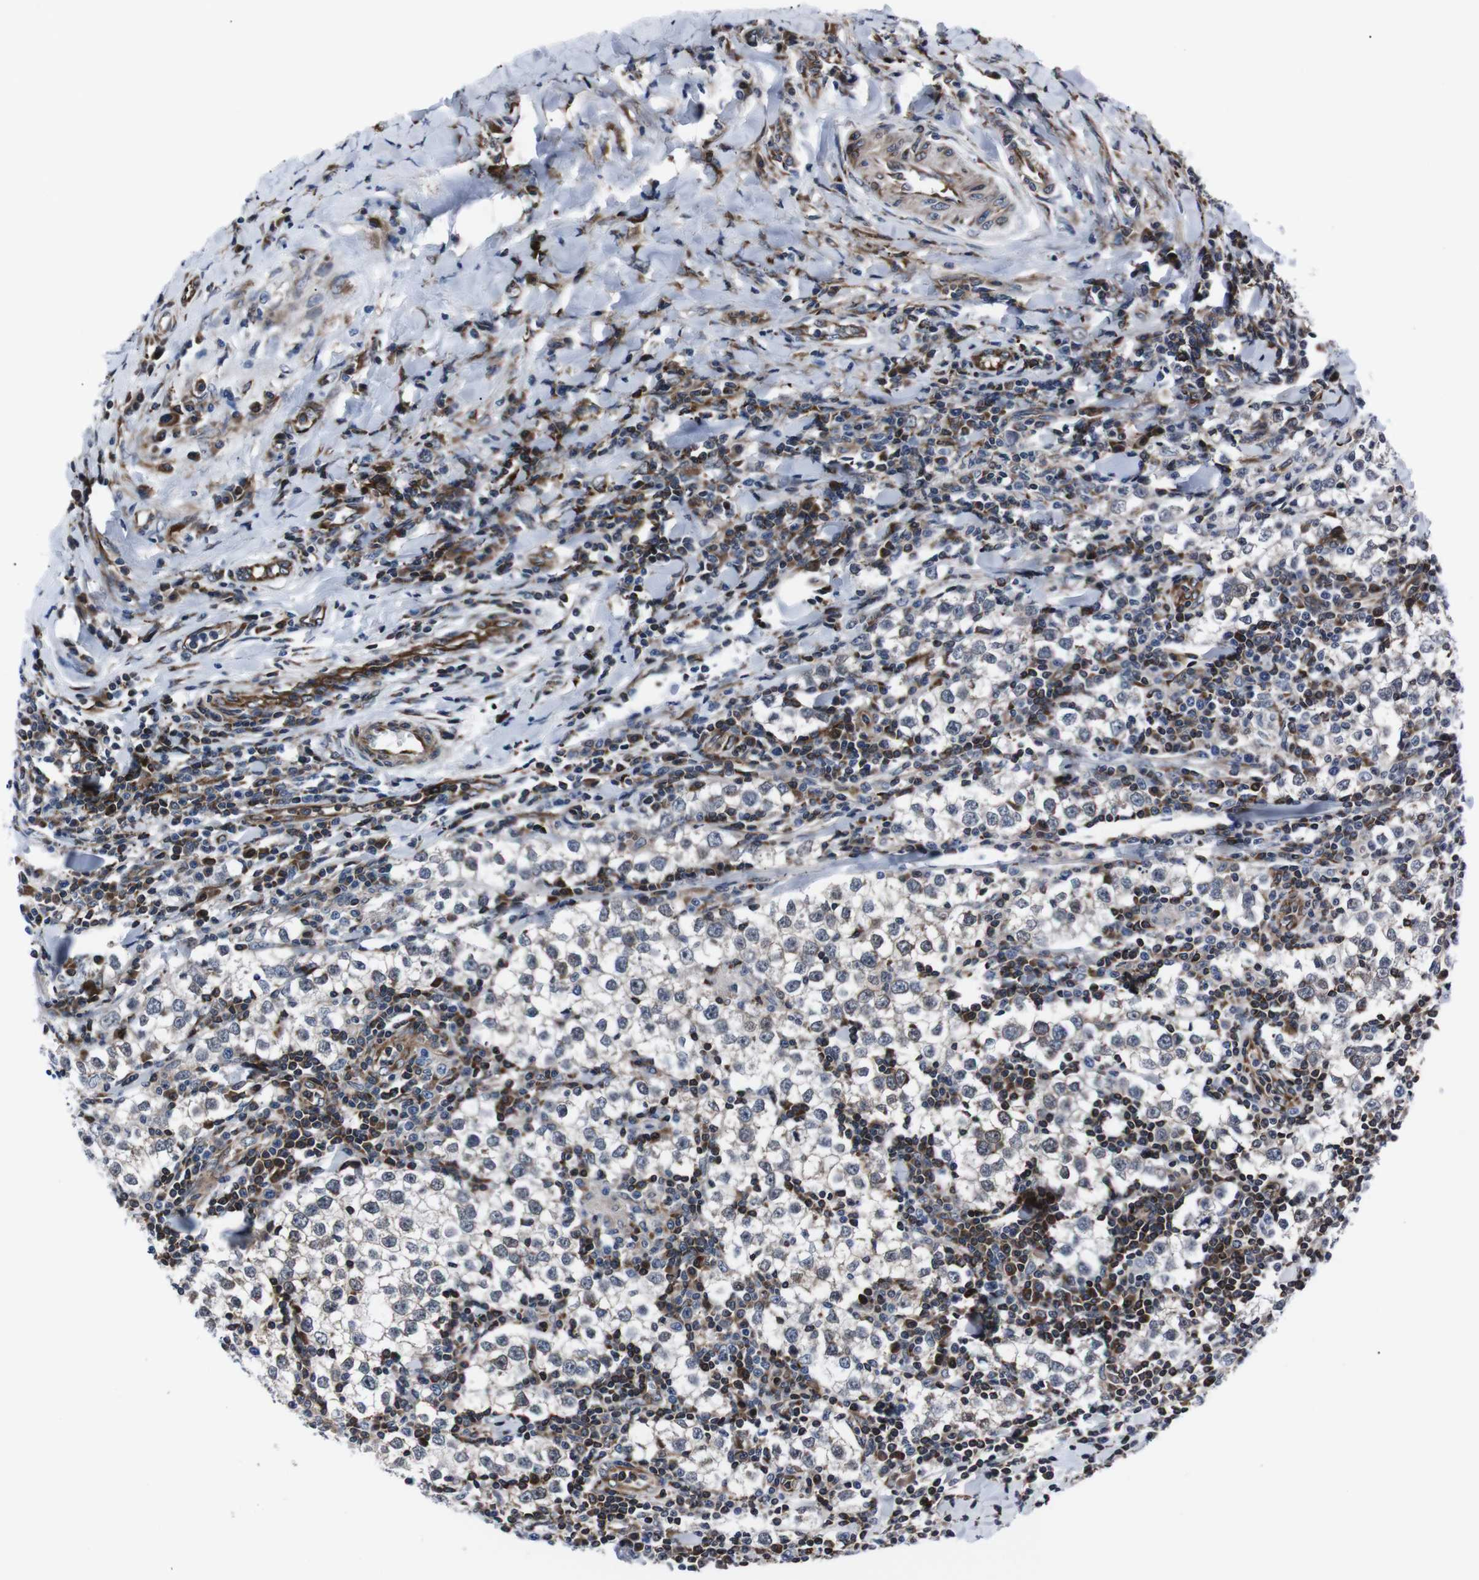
{"staining": {"intensity": "negative", "quantity": "none", "location": "none"}, "tissue": "testis cancer", "cell_type": "Tumor cells", "image_type": "cancer", "snomed": [{"axis": "morphology", "description": "Seminoma, NOS"}, {"axis": "morphology", "description": "Carcinoma, Embryonal, NOS"}, {"axis": "topography", "description": "Testis"}], "caption": "IHC micrograph of neoplastic tissue: human testis cancer stained with DAB (3,3'-diaminobenzidine) reveals no significant protein expression in tumor cells.", "gene": "EIF4A2", "patient": {"sex": "male", "age": 36}}